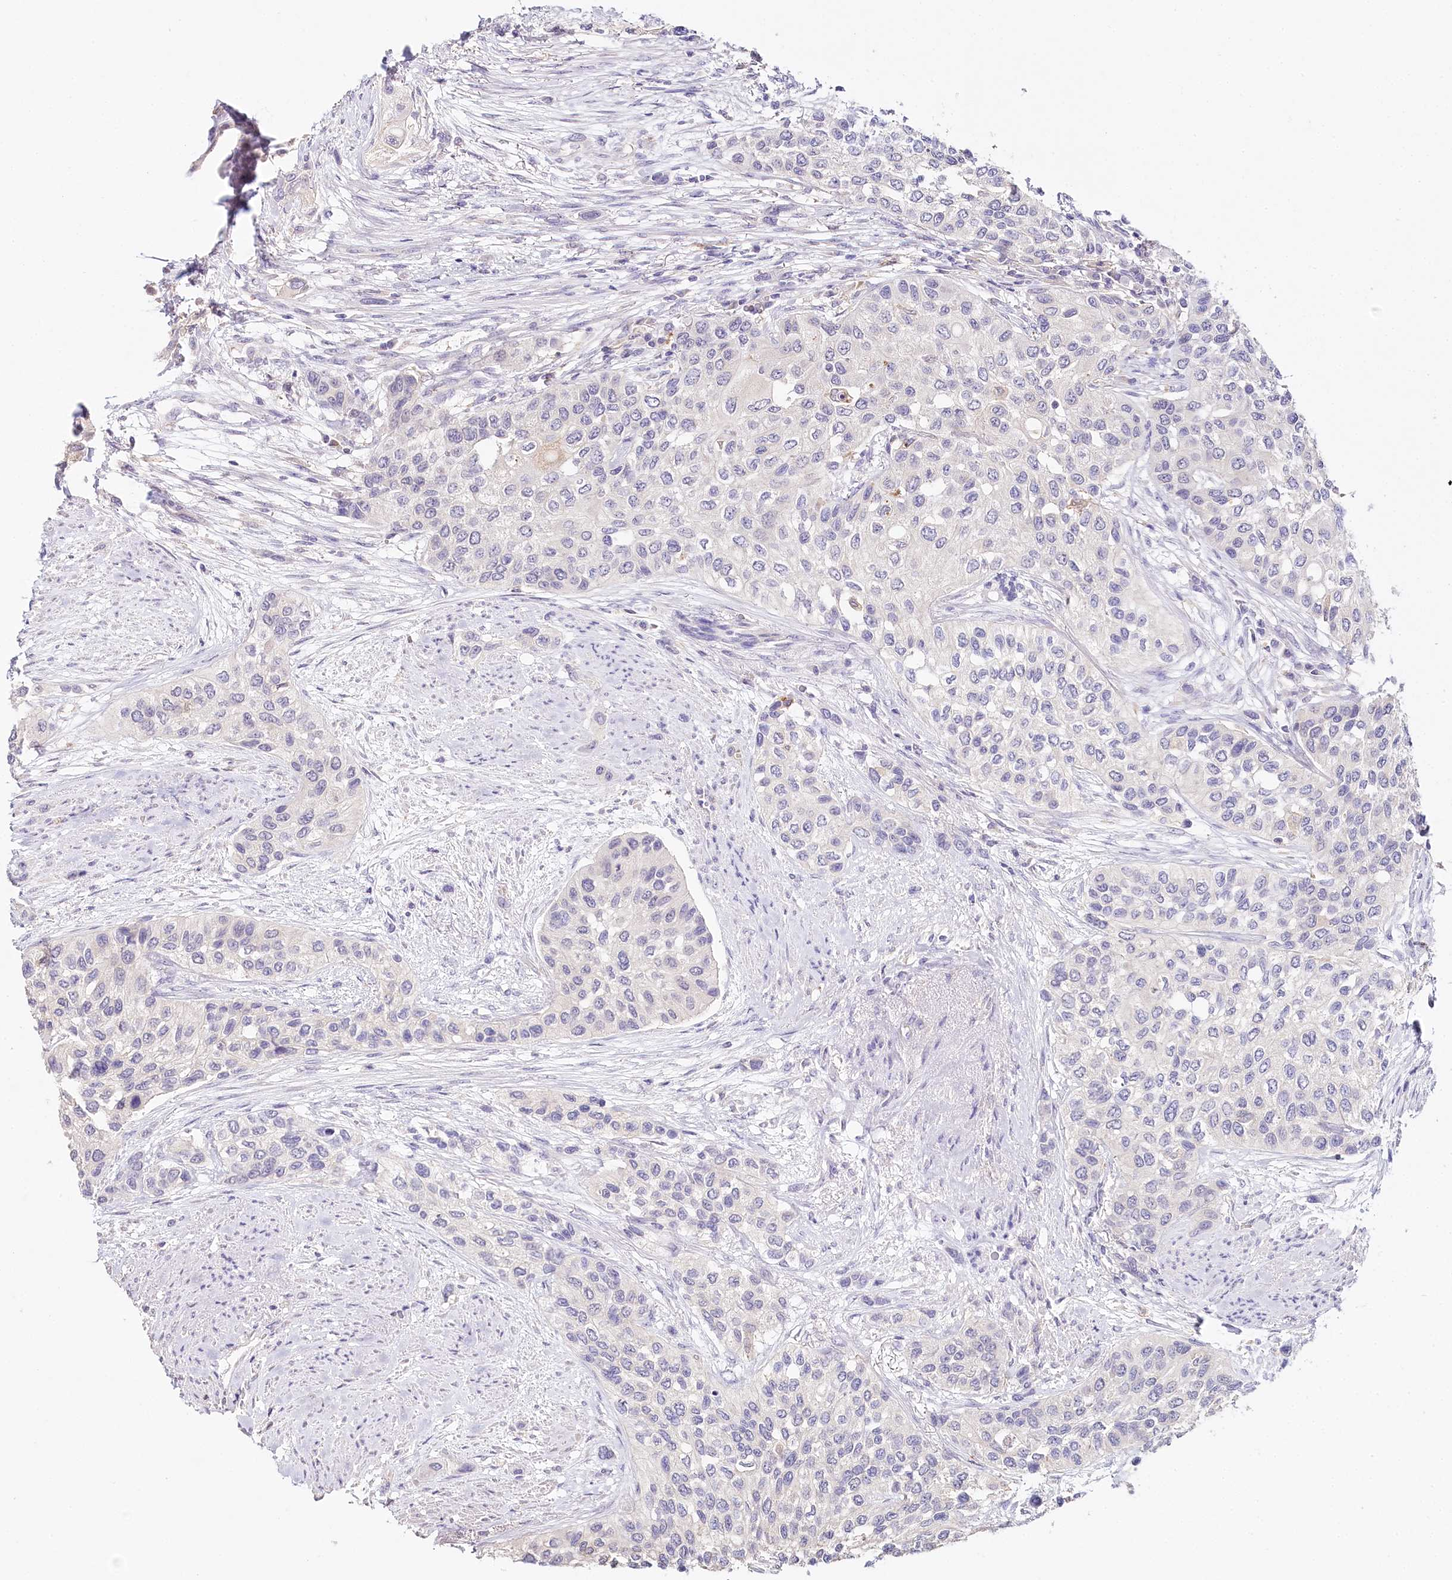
{"staining": {"intensity": "negative", "quantity": "none", "location": "none"}, "tissue": "urothelial cancer", "cell_type": "Tumor cells", "image_type": "cancer", "snomed": [{"axis": "morphology", "description": "Normal tissue, NOS"}, {"axis": "morphology", "description": "Urothelial carcinoma, High grade"}, {"axis": "topography", "description": "Vascular tissue"}, {"axis": "topography", "description": "Urinary bladder"}], "caption": "IHC image of neoplastic tissue: human urothelial carcinoma (high-grade) stained with DAB displays no significant protein staining in tumor cells. (DAB IHC, high magnification).", "gene": "DAPK1", "patient": {"sex": "female", "age": 56}}